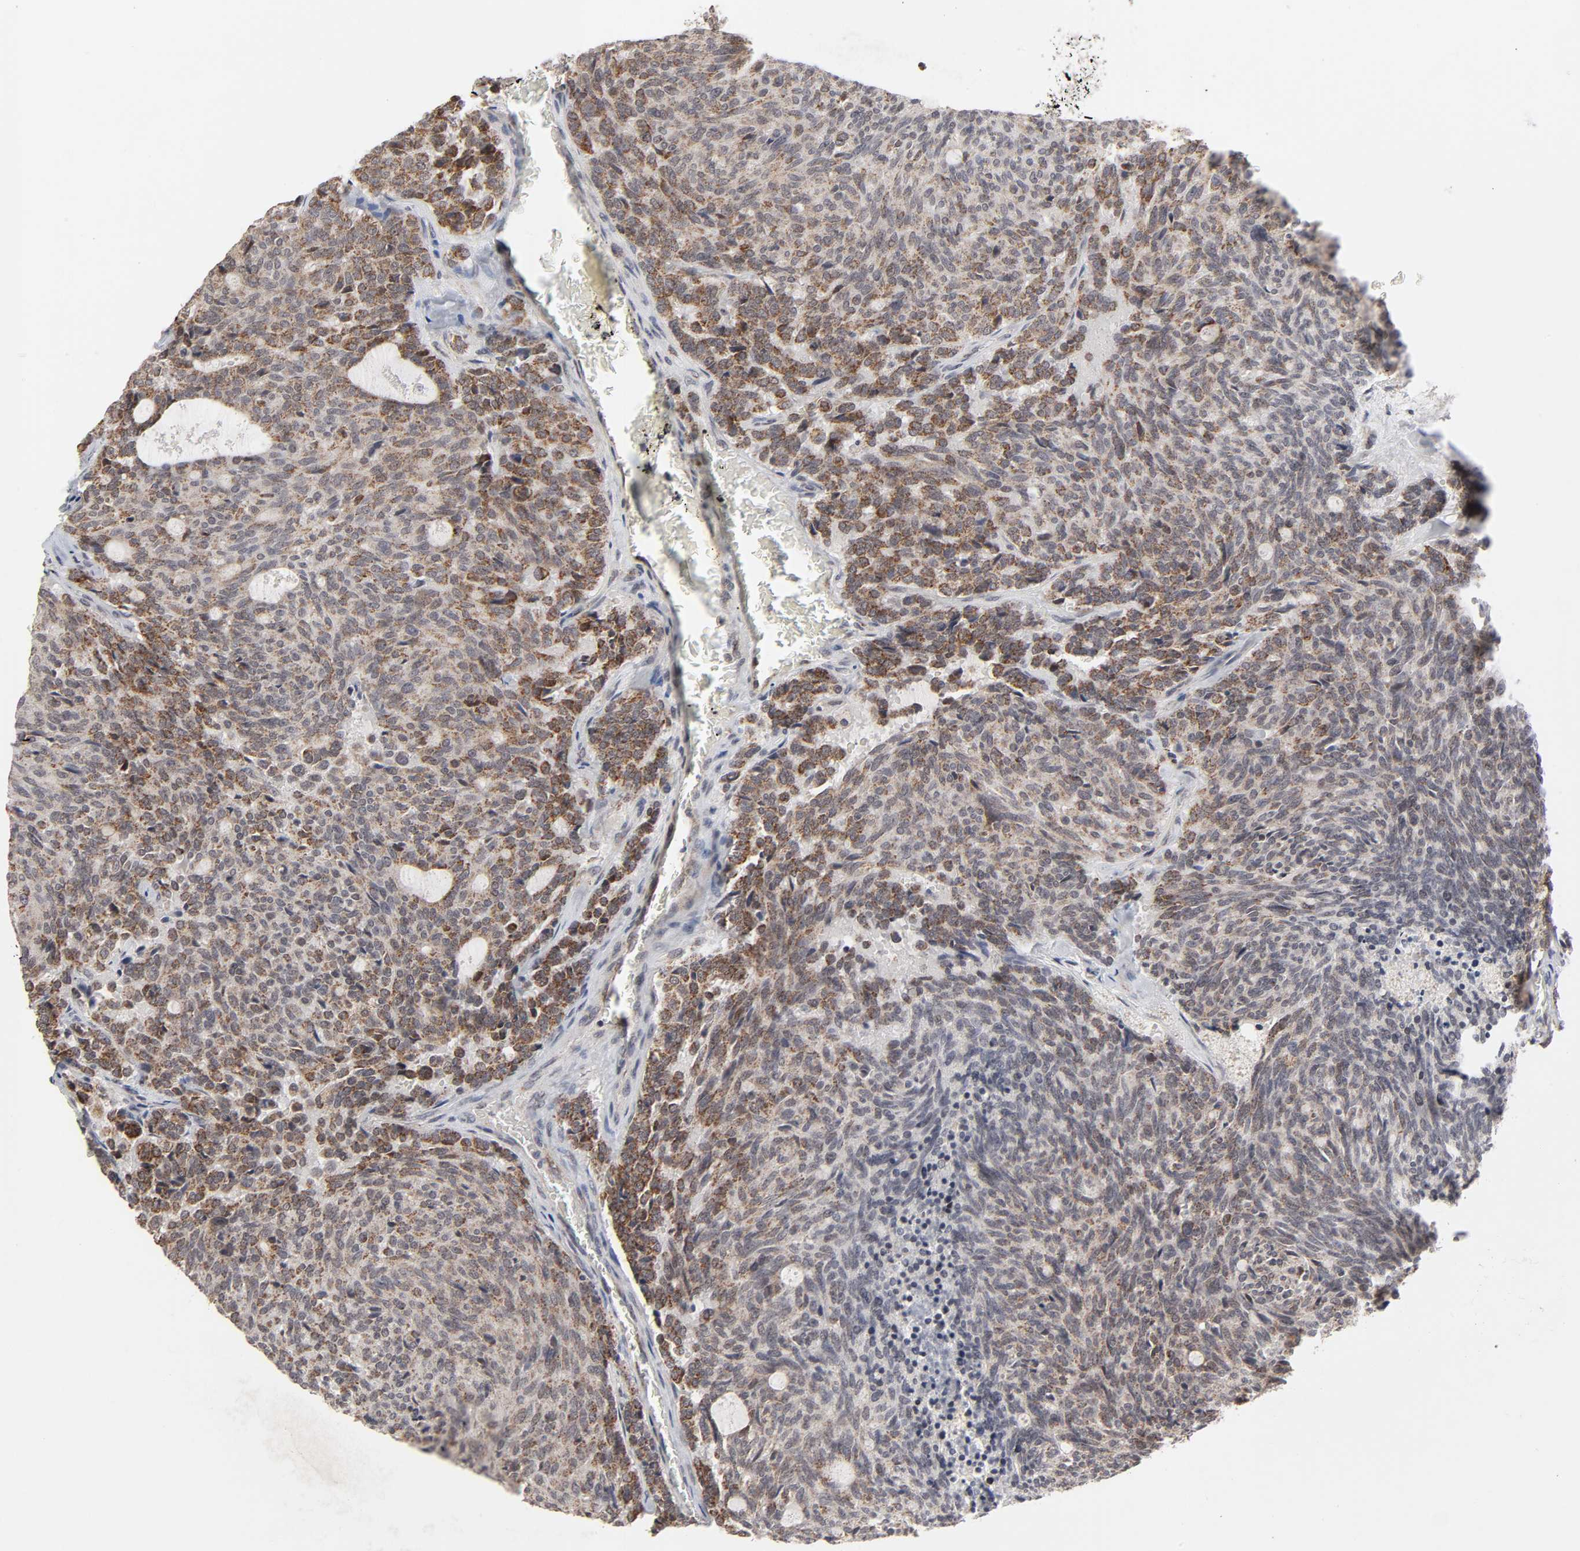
{"staining": {"intensity": "moderate", "quantity": ">75%", "location": "cytoplasmic/membranous"}, "tissue": "carcinoid", "cell_type": "Tumor cells", "image_type": "cancer", "snomed": [{"axis": "morphology", "description": "Carcinoid, malignant, NOS"}, {"axis": "topography", "description": "Pancreas"}], "caption": "A photomicrograph of carcinoid stained for a protein shows moderate cytoplasmic/membranous brown staining in tumor cells.", "gene": "AUH", "patient": {"sex": "female", "age": 54}}